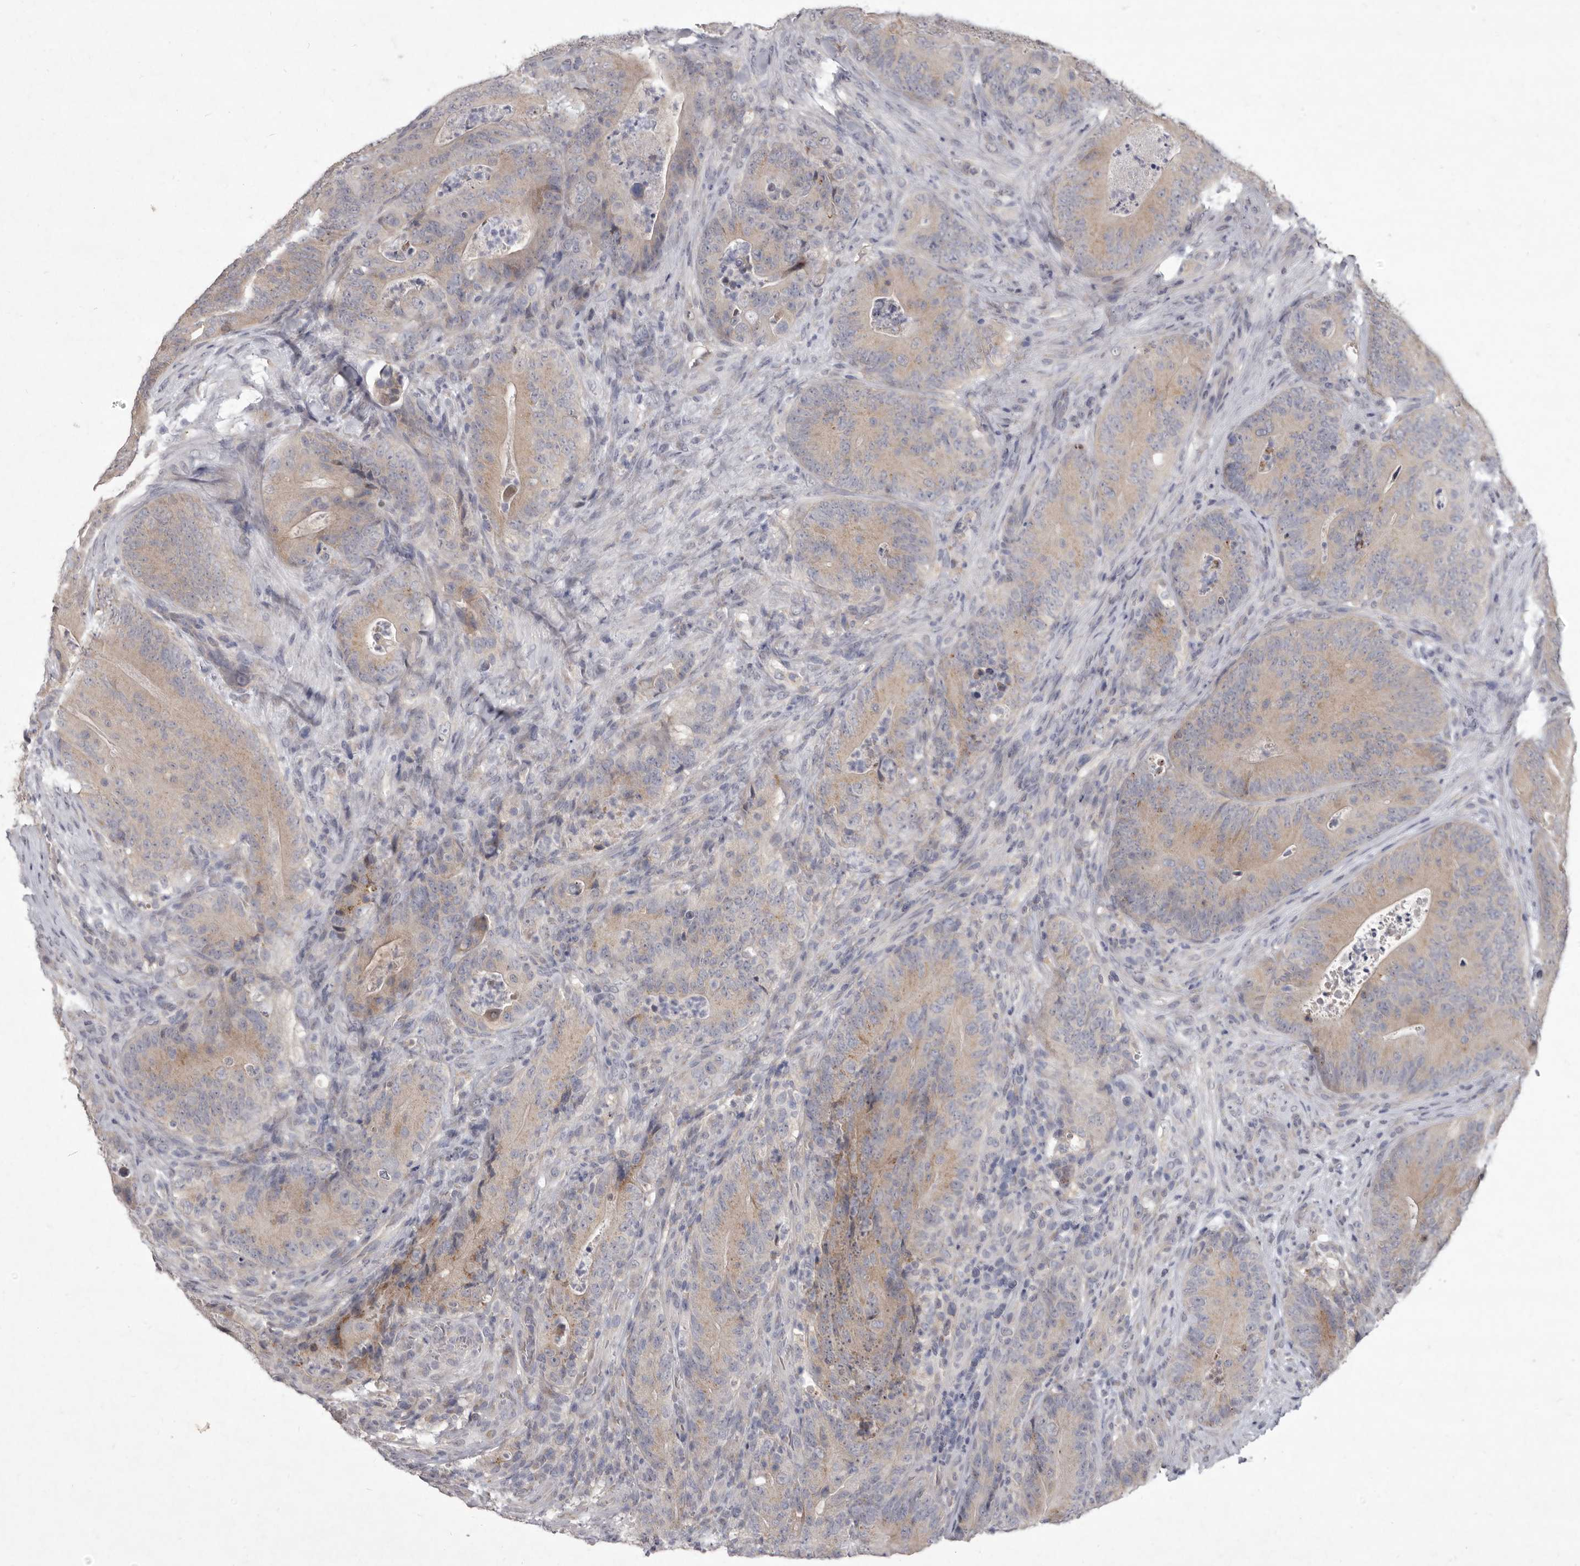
{"staining": {"intensity": "weak", "quantity": ">75%", "location": "cytoplasmic/membranous"}, "tissue": "colorectal cancer", "cell_type": "Tumor cells", "image_type": "cancer", "snomed": [{"axis": "morphology", "description": "Normal tissue, NOS"}, {"axis": "topography", "description": "Colon"}], "caption": "There is low levels of weak cytoplasmic/membranous positivity in tumor cells of colorectal cancer, as demonstrated by immunohistochemical staining (brown color).", "gene": "P2RX6", "patient": {"sex": "female", "age": 82}}